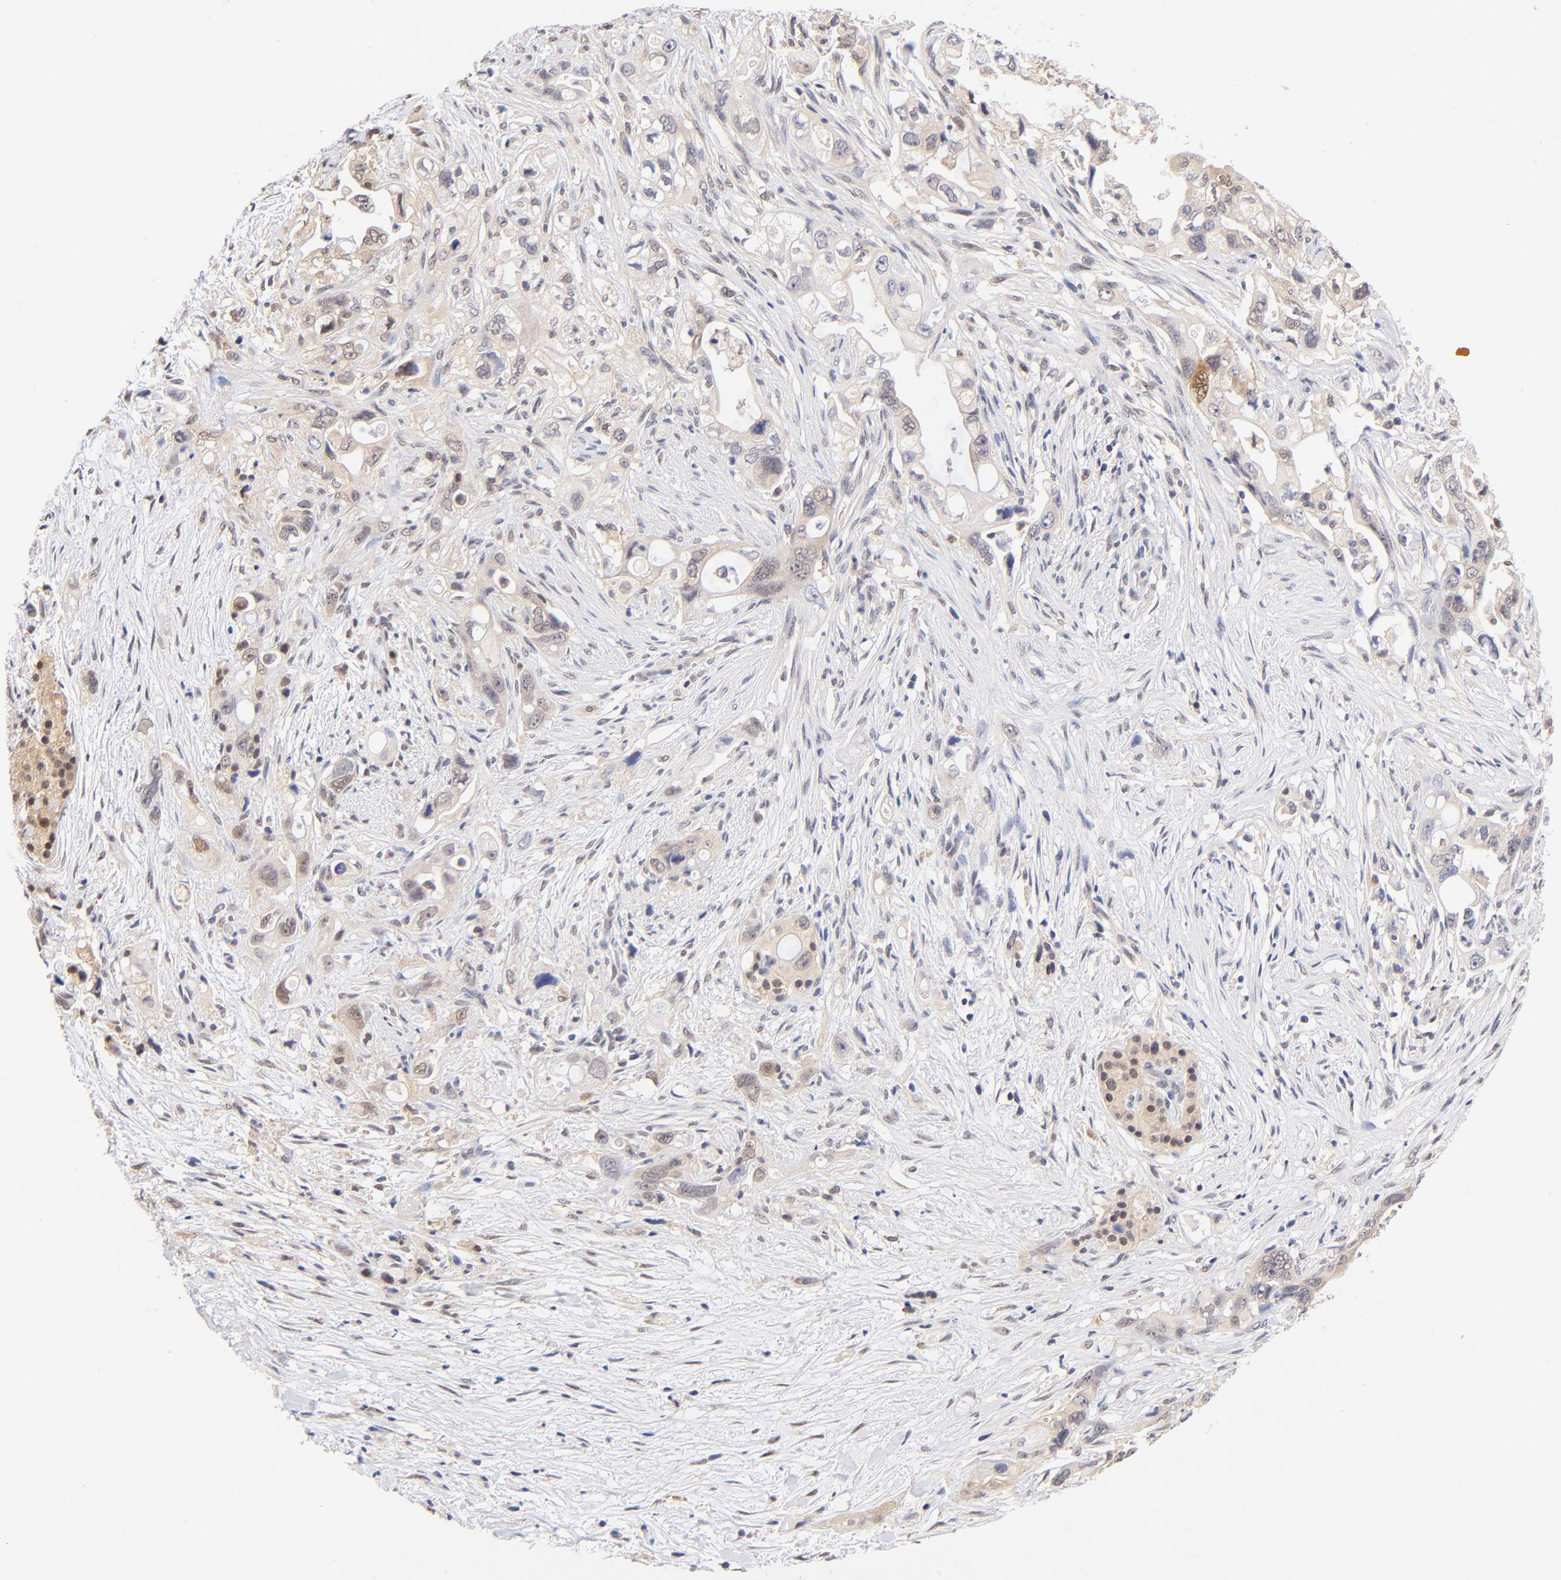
{"staining": {"intensity": "weak", "quantity": "<25%", "location": "nuclear"}, "tissue": "pancreatic cancer", "cell_type": "Tumor cells", "image_type": "cancer", "snomed": [{"axis": "morphology", "description": "Normal tissue, NOS"}, {"axis": "topography", "description": "Pancreas"}], "caption": "Immunohistochemical staining of pancreatic cancer demonstrates no significant positivity in tumor cells.", "gene": "TXNL1", "patient": {"sex": "male", "age": 42}}